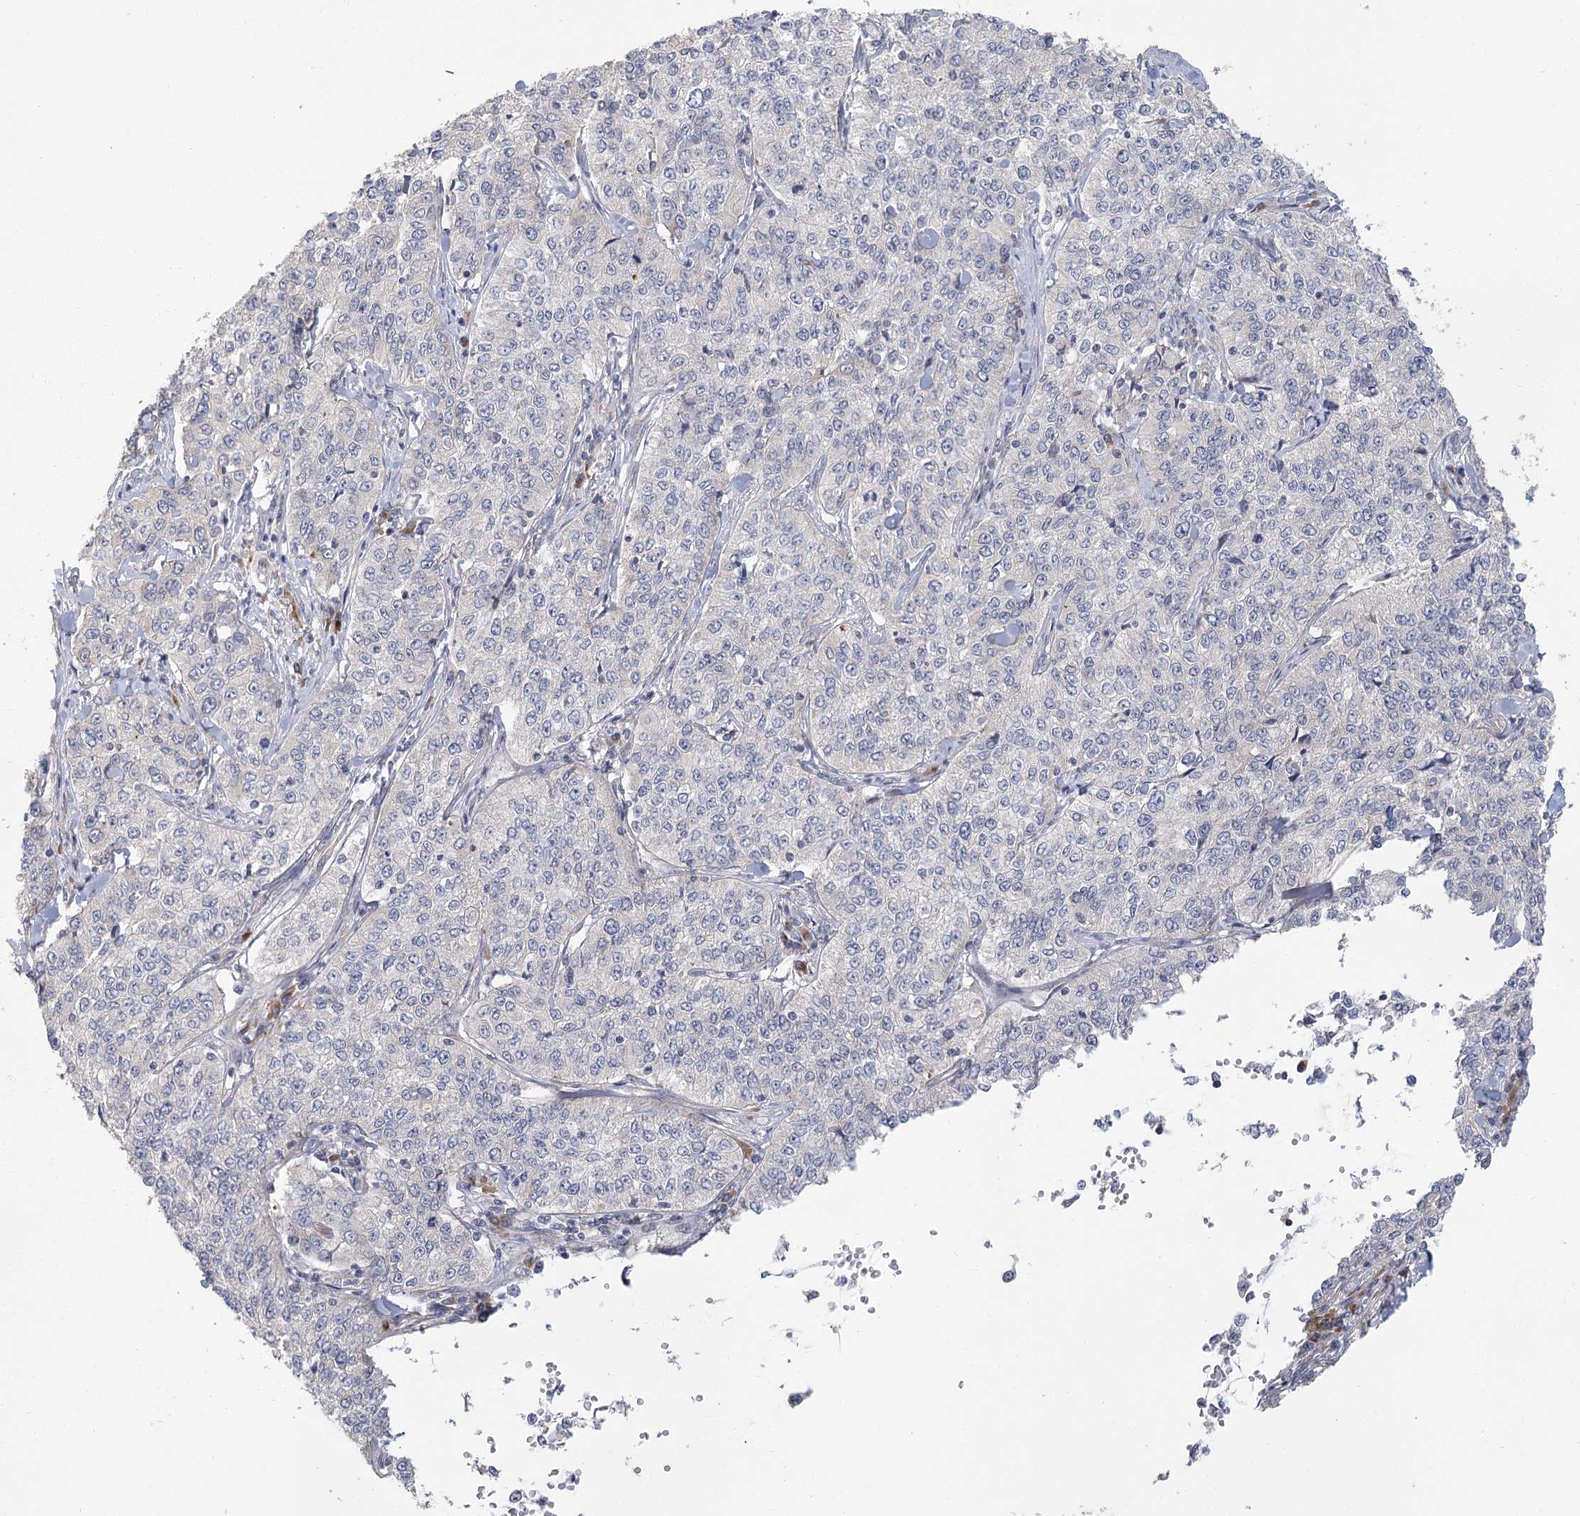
{"staining": {"intensity": "negative", "quantity": "none", "location": "none"}, "tissue": "cervical cancer", "cell_type": "Tumor cells", "image_type": "cancer", "snomed": [{"axis": "morphology", "description": "Squamous cell carcinoma, NOS"}, {"axis": "topography", "description": "Cervix"}], "caption": "A micrograph of human squamous cell carcinoma (cervical) is negative for staining in tumor cells. Nuclei are stained in blue.", "gene": "CNTLN", "patient": {"sex": "female", "age": 35}}